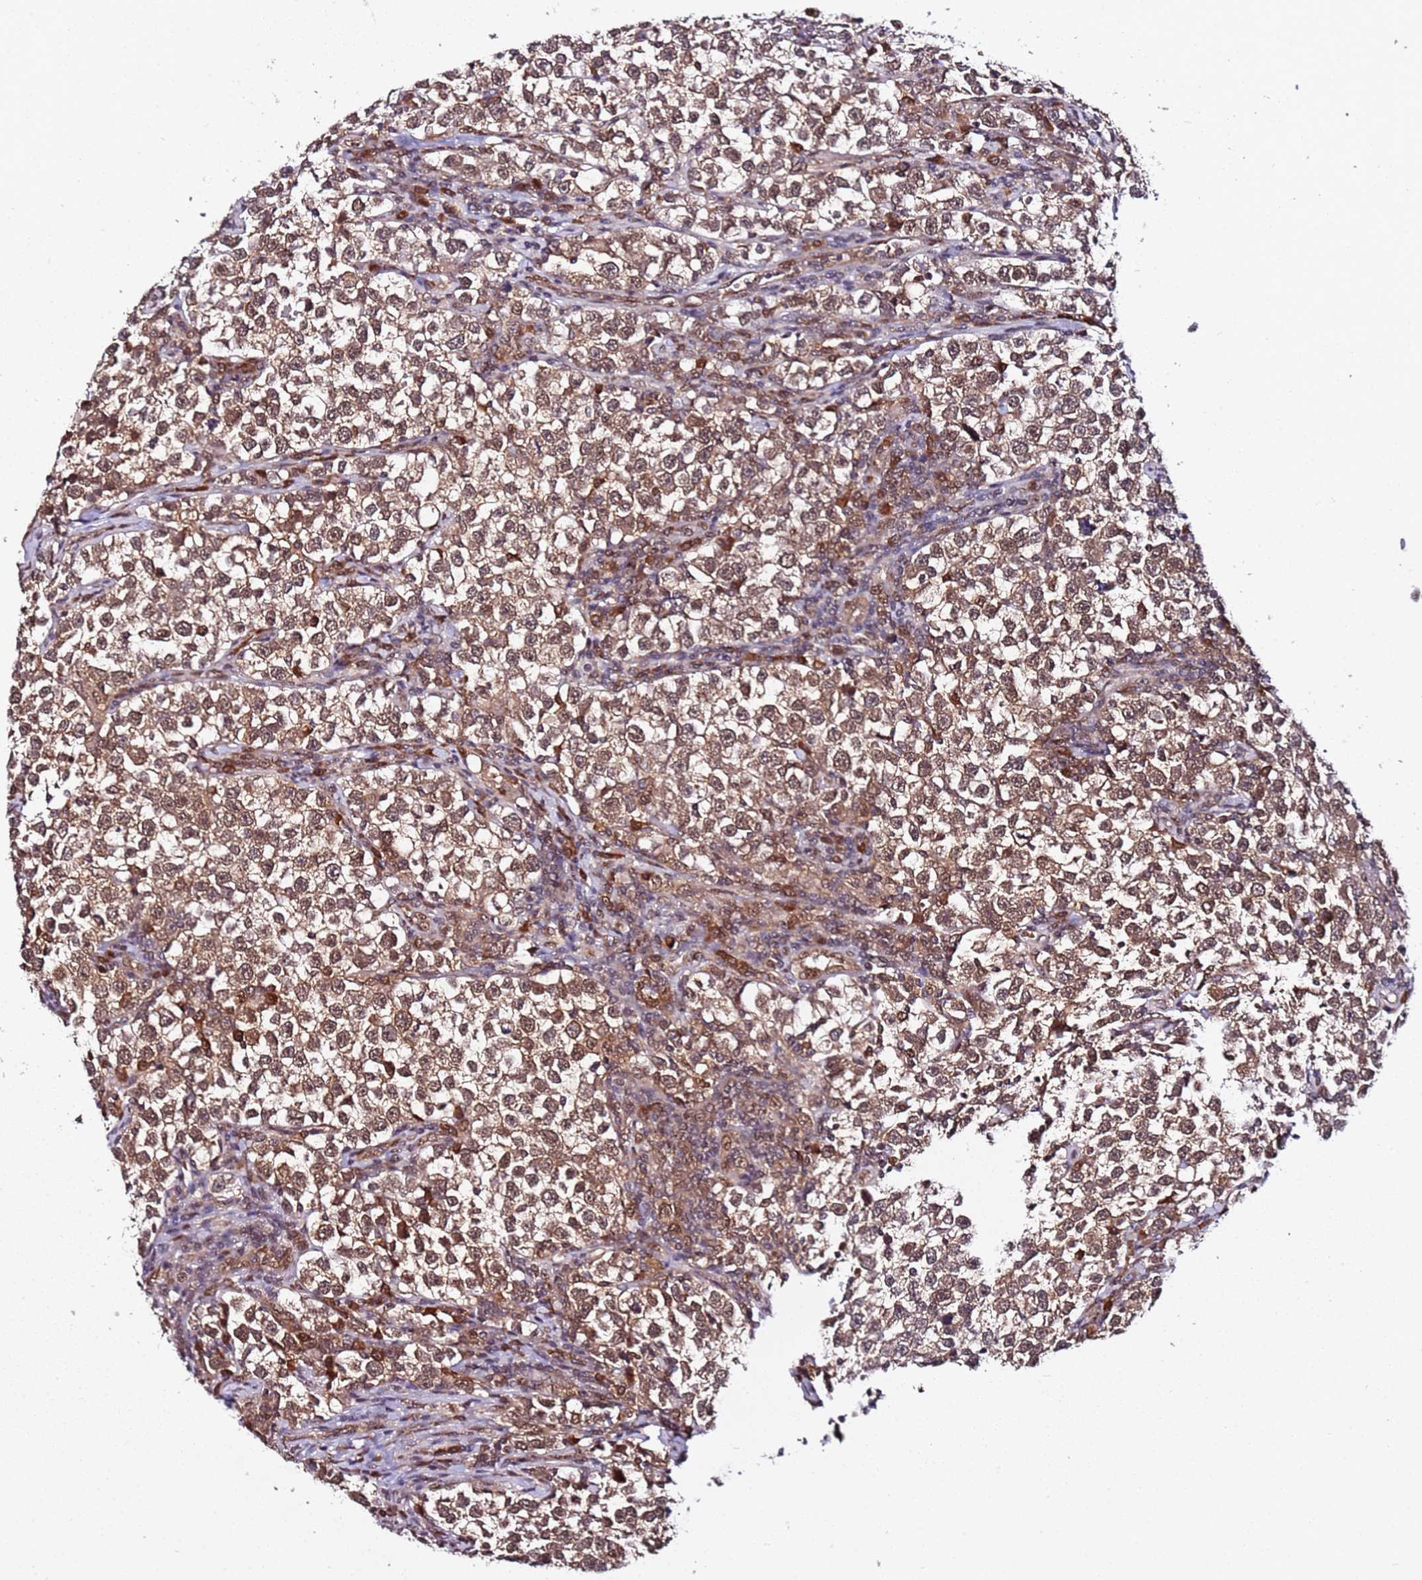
{"staining": {"intensity": "moderate", "quantity": ">75%", "location": "cytoplasmic/membranous,nuclear"}, "tissue": "testis cancer", "cell_type": "Tumor cells", "image_type": "cancer", "snomed": [{"axis": "morphology", "description": "Normal tissue, NOS"}, {"axis": "morphology", "description": "Seminoma, NOS"}, {"axis": "topography", "description": "Testis"}], "caption": "Testis cancer tissue shows moderate cytoplasmic/membranous and nuclear expression in approximately >75% of tumor cells, visualized by immunohistochemistry. The staining is performed using DAB brown chromogen to label protein expression. The nuclei are counter-stained blue using hematoxylin.", "gene": "RGS18", "patient": {"sex": "male", "age": 43}}